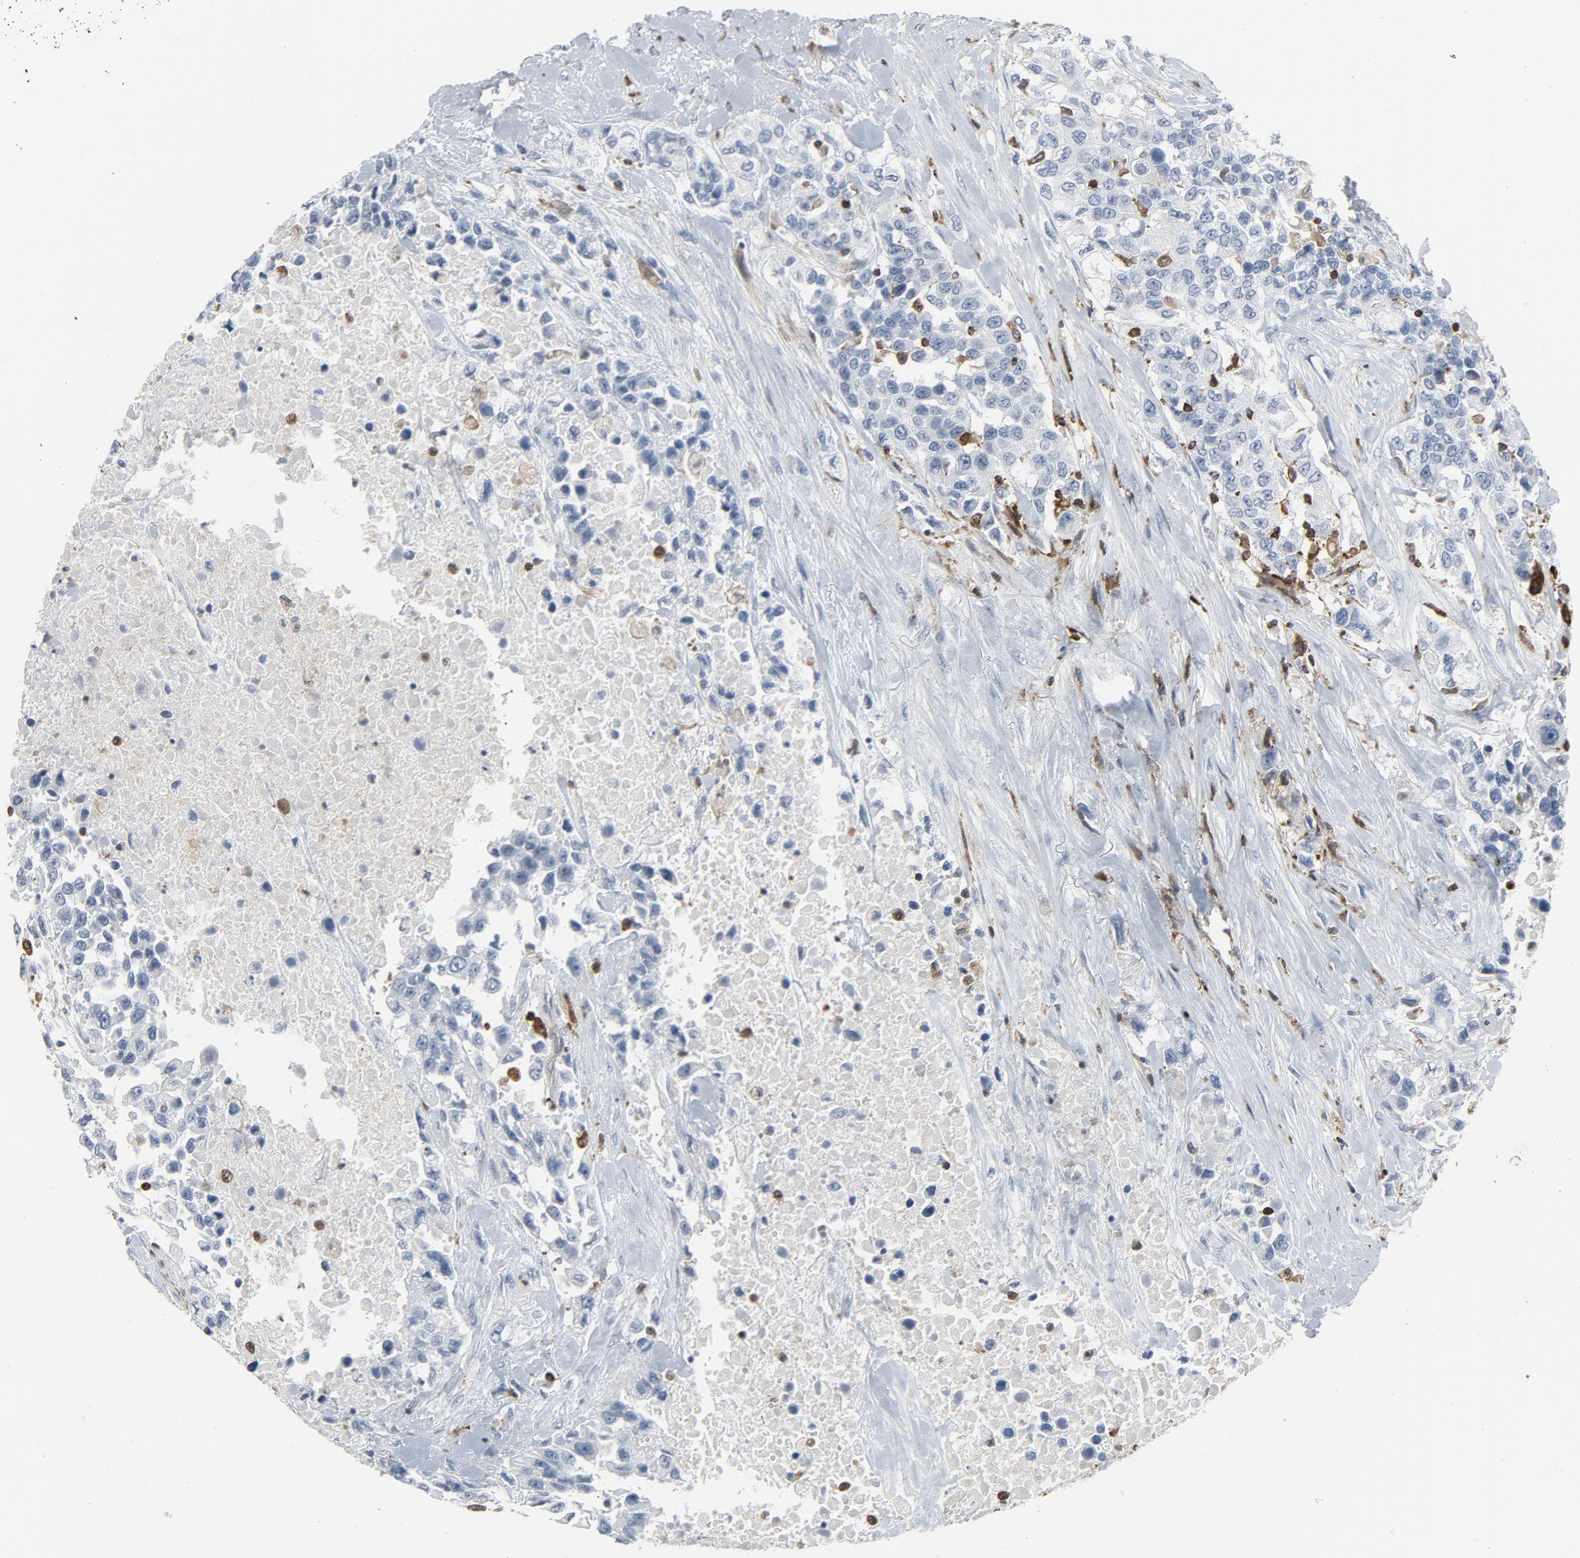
{"staining": {"intensity": "negative", "quantity": "none", "location": "none"}, "tissue": "urothelial cancer", "cell_type": "Tumor cells", "image_type": "cancer", "snomed": [{"axis": "morphology", "description": "Urothelial carcinoma, High grade"}, {"axis": "topography", "description": "Urinary bladder"}], "caption": "Urothelial carcinoma (high-grade) stained for a protein using immunohistochemistry shows no staining tumor cells.", "gene": "LCP2", "patient": {"sex": "female", "age": 80}}